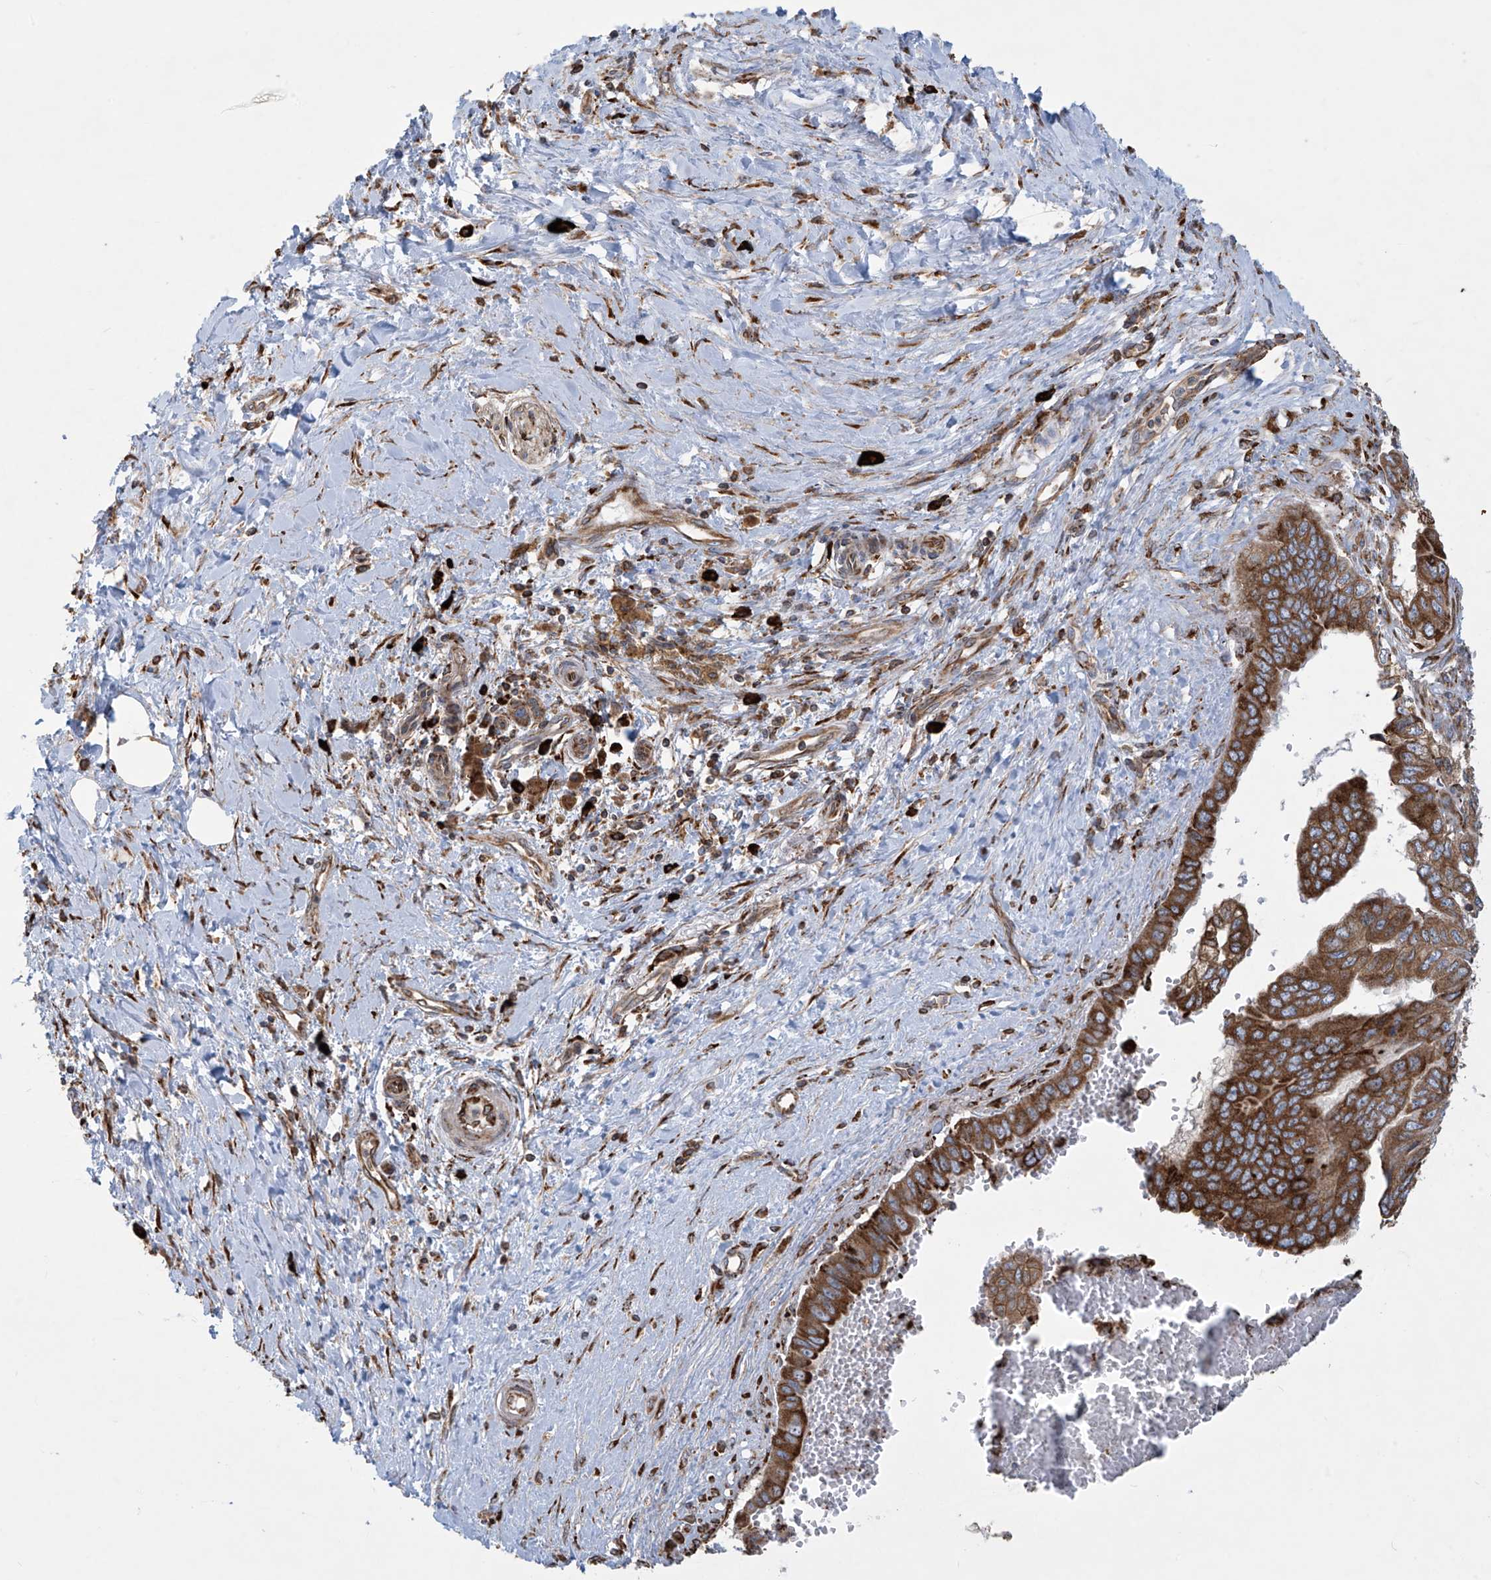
{"staining": {"intensity": "strong", "quantity": ">75%", "location": "cytoplasmic/membranous"}, "tissue": "pancreatic cancer", "cell_type": "Tumor cells", "image_type": "cancer", "snomed": [{"axis": "morphology", "description": "Adenocarcinoma, NOS"}, {"axis": "topography", "description": "Pancreas"}], "caption": "Protein staining shows strong cytoplasmic/membranous staining in about >75% of tumor cells in pancreatic cancer (adenocarcinoma).", "gene": "MX1", "patient": {"sex": "male", "age": 51}}